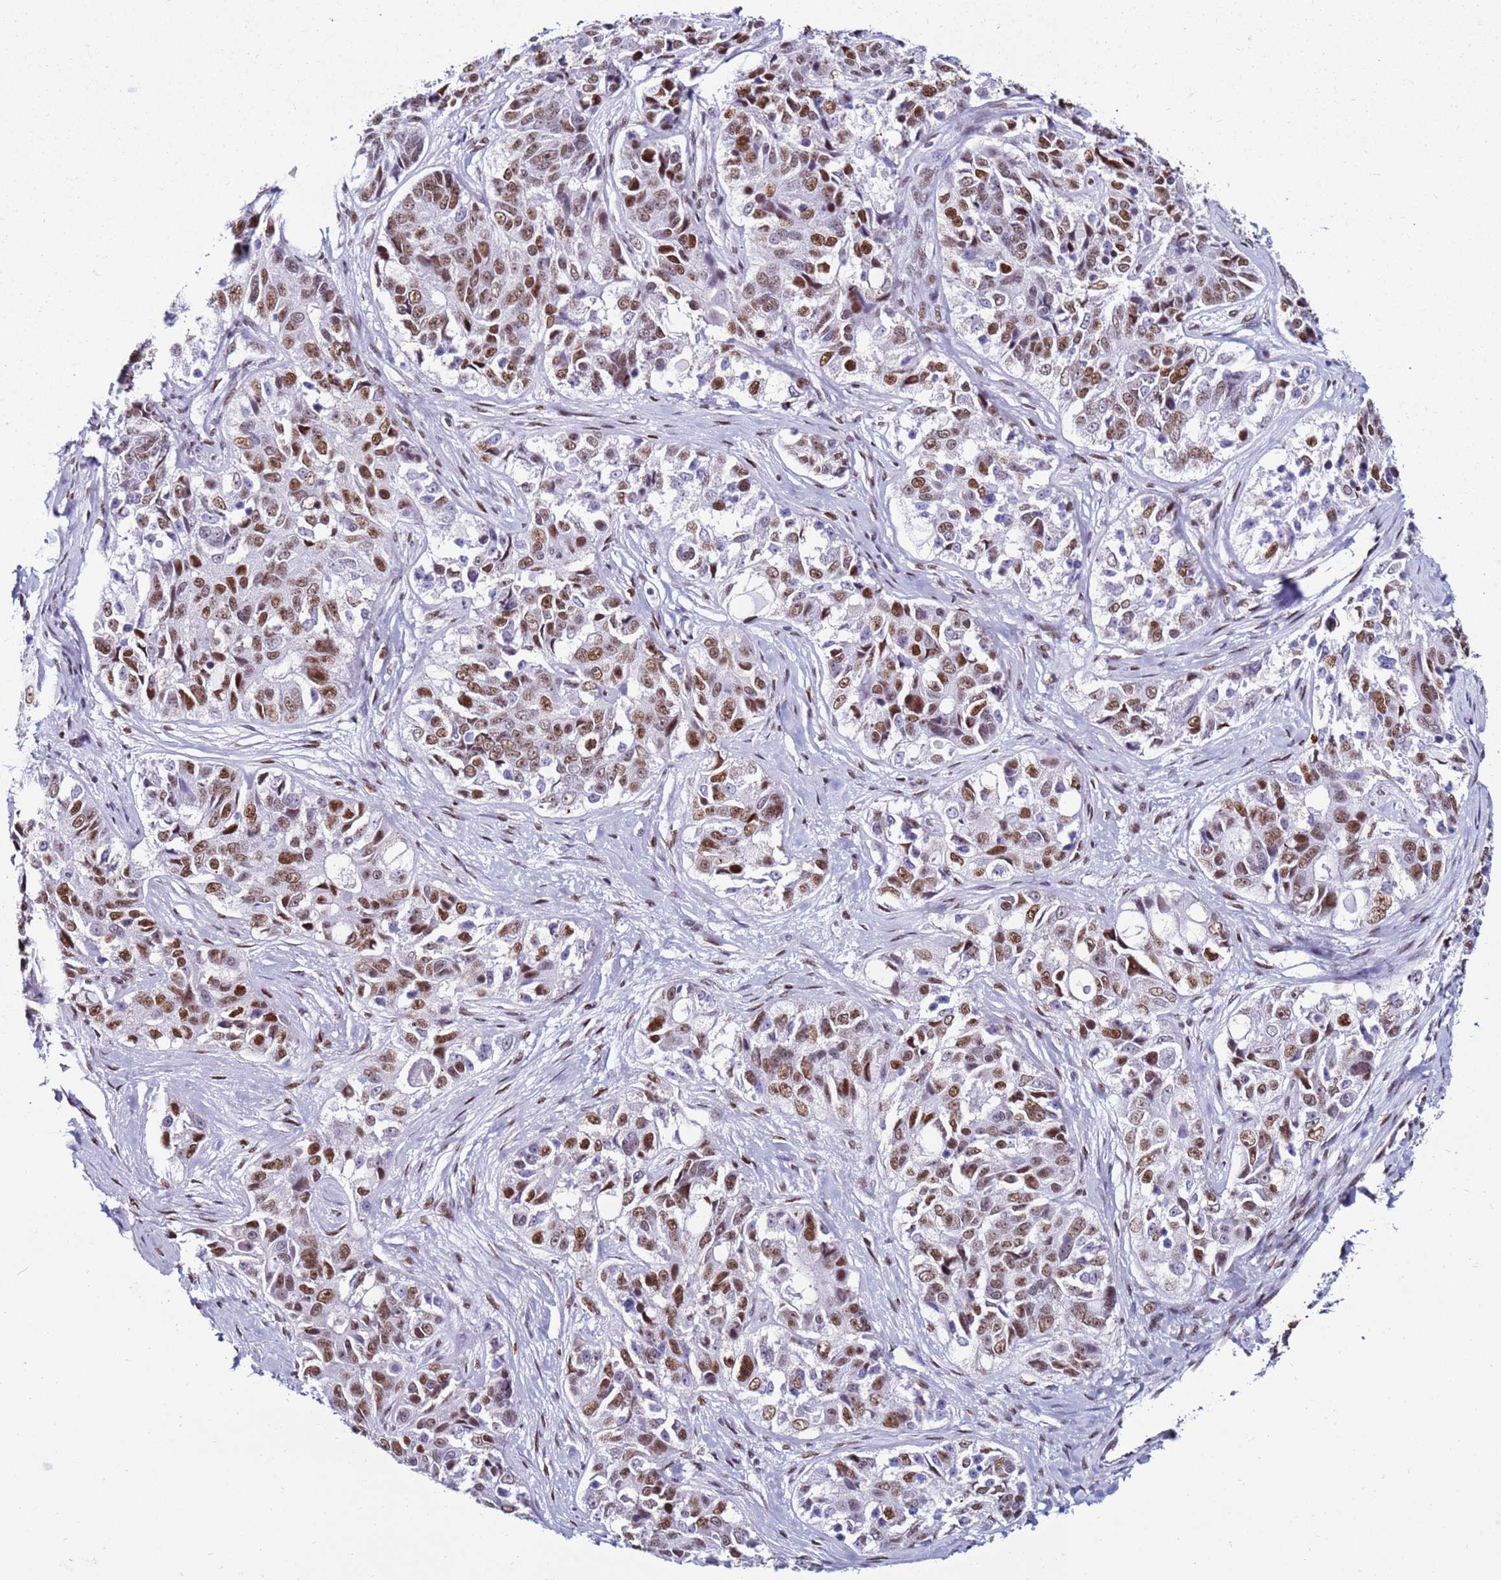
{"staining": {"intensity": "moderate", "quantity": ">75%", "location": "nuclear"}, "tissue": "ovarian cancer", "cell_type": "Tumor cells", "image_type": "cancer", "snomed": [{"axis": "morphology", "description": "Carcinoma, endometroid"}, {"axis": "topography", "description": "Ovary"}], "caption": "High-power microscopy captured an IHC micrograph of ovarian endometroid carcinoma, revealing moderate nuclear staining in approximately >75% of tumor cells. (DAB = brown stain, brightfield microscopy at high magnification).", "gene": "KPNA4", "patient": {"sex": "female", "age": 51}}